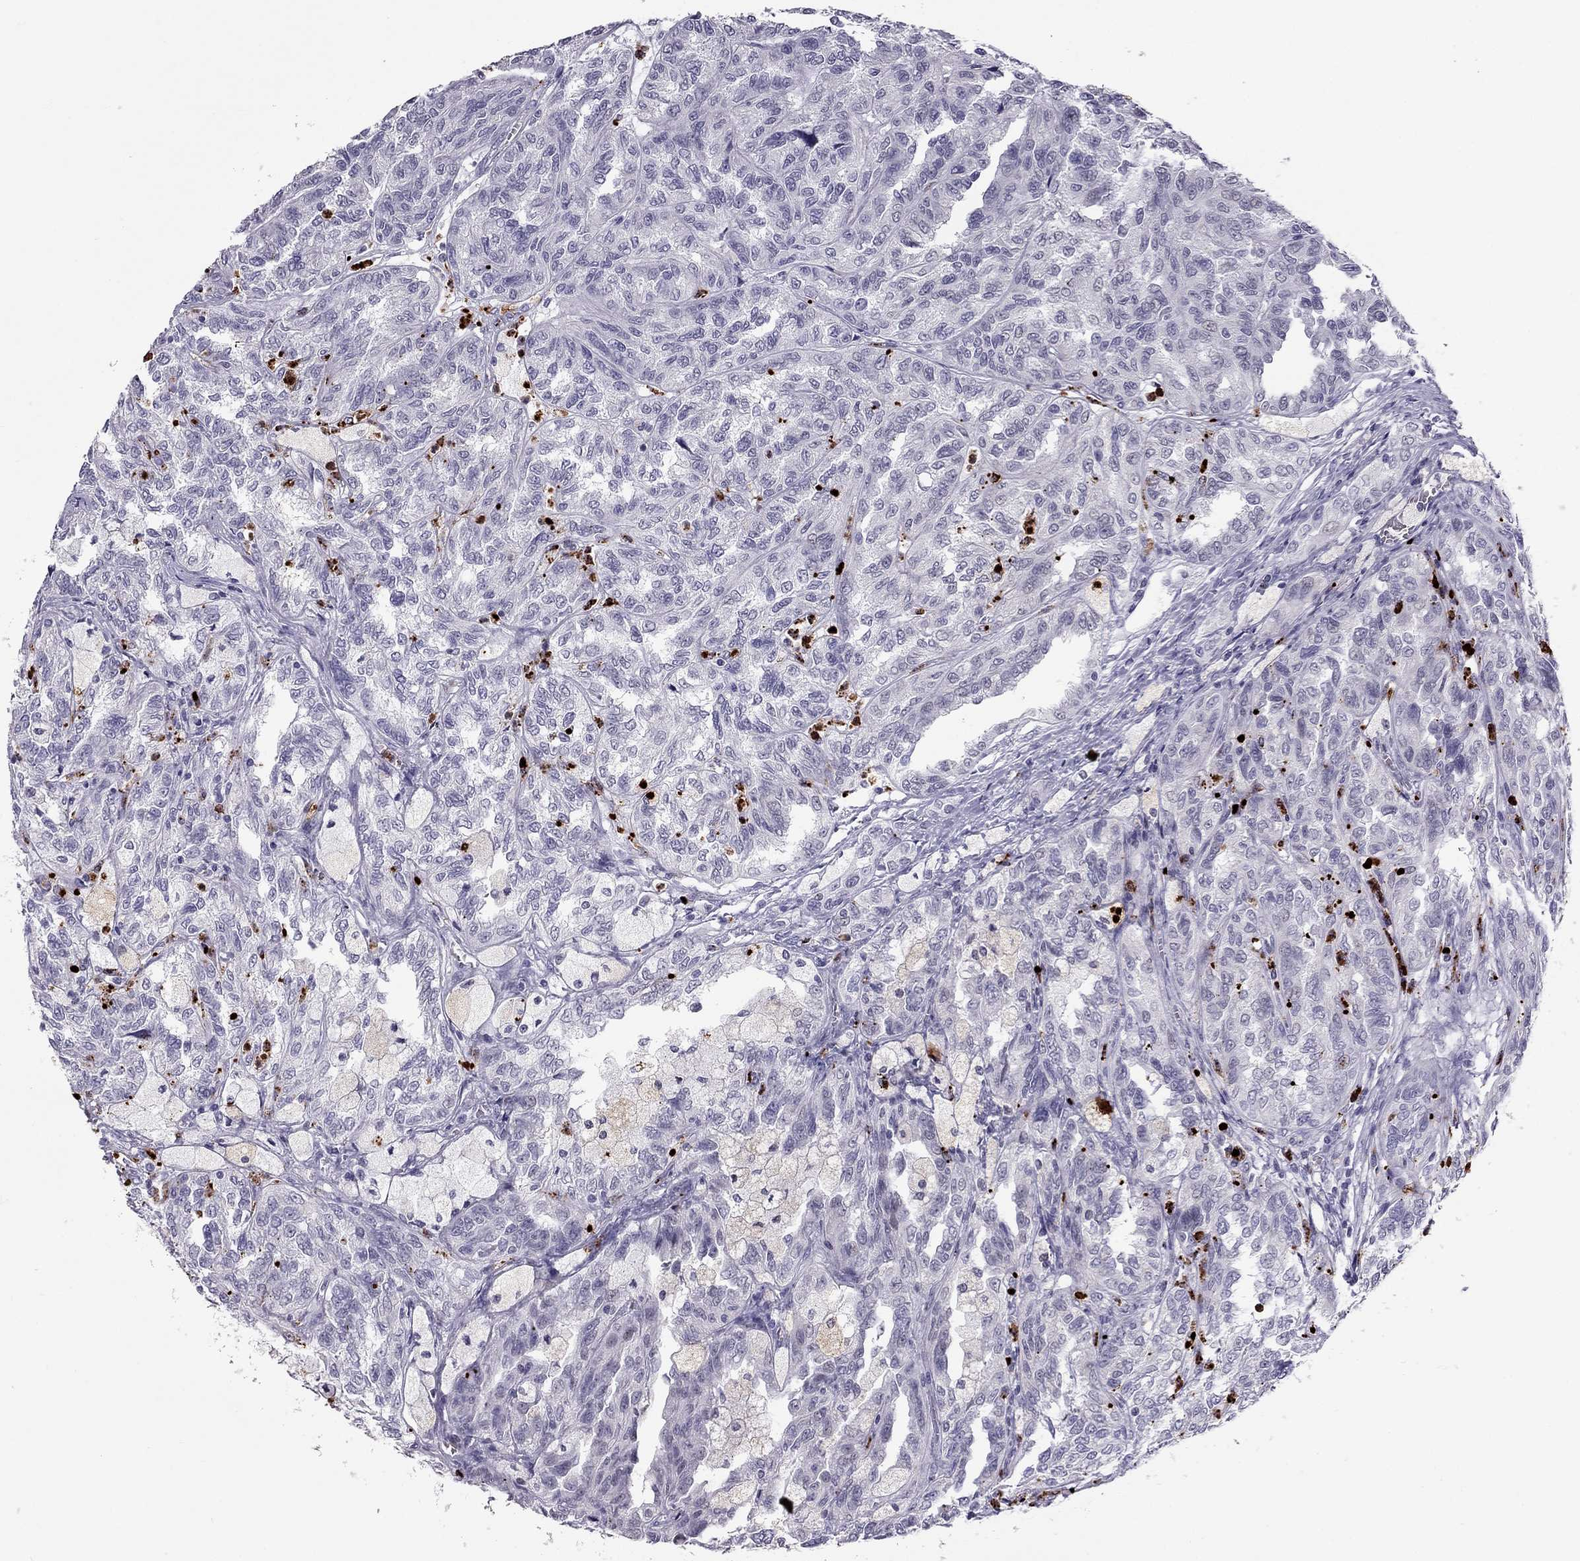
{"staining": {"intensity": "negative", "quantity": "none", "location": "none"}, "tissue": "renal cancer", "cell_type": "Tumor cells", "image_type": "cancer", "snomed": [{"axis": "morphology", "description": "Adenocarcinoma, NOS"}, {"axis": "topography", "description": "Kidney"}], "caption": "Immunohistochemistry micrograph of neoplastic tissue: adenocarcinoma (renal) stained with DAB (3,3'-diaminobenzidine) reveals no significant protein positivity in tumor cells.", "gene": "CCL27", "patient": {"sex": "male", "age": 79}}